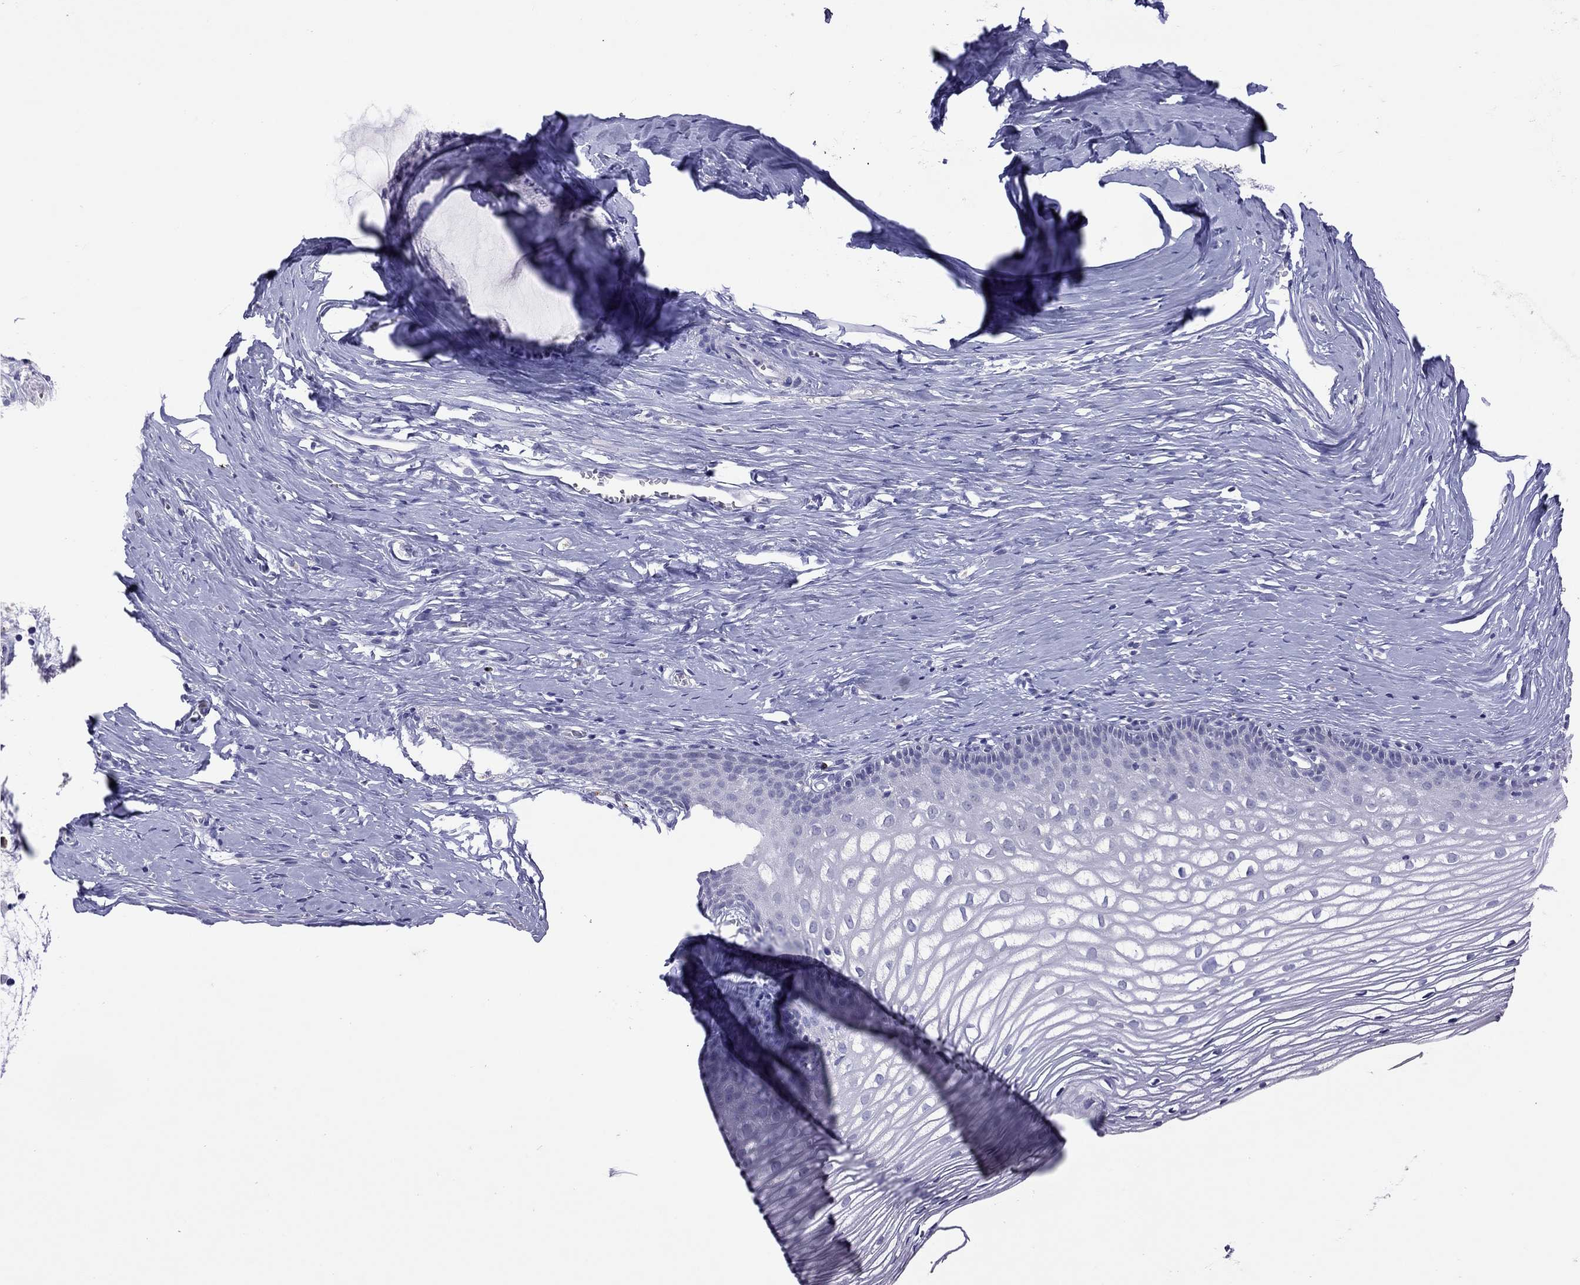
{"staining": {"intensity": "negative", "quantity": "none", "location": "none"}, "tissue": "cervix", "cell_type": "Squamous epithelial cells", "image_type": "normal", "snomed": [{"axis": "morphology", "description": "Normal tissue, NOS"}, {"axis": "topography", "description": "Cervix"}], "caption": "Immunohistochemistry micrograph of normal cervix stained for a protein (brown), which exhibits no staining in squamous epithelial cells.", "gene": "SLAMF1", "patient": {"sex": "female", "age": 40}}